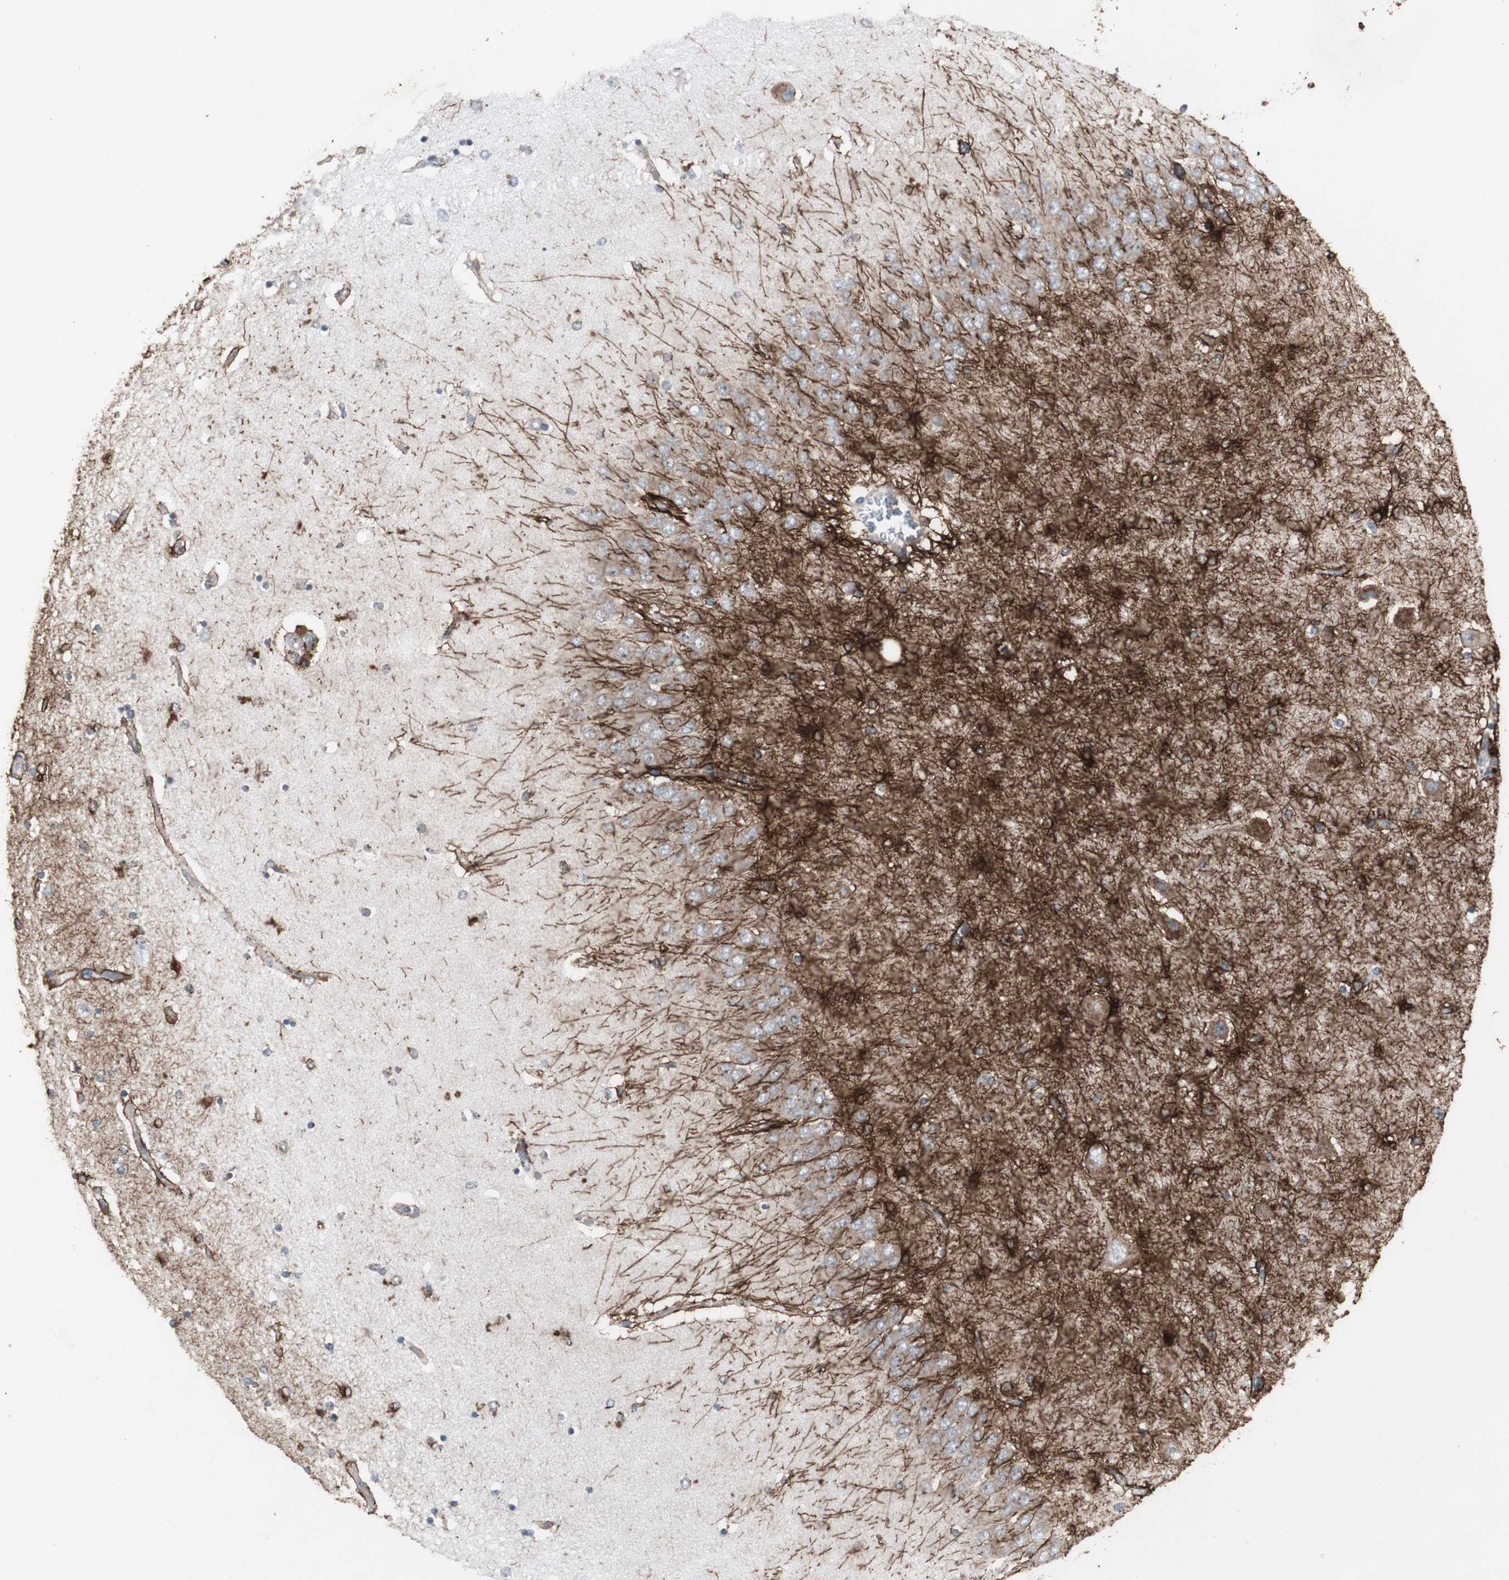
{"staining": {"intensity": "strong", "quantity": "25%-75%", "location": "cytoplasmic/membranous"}, "tissue": "hippocampus", "cell_type": "Glial cells", "image_type": "normal", "snomed": [{"axis": "morphology", "description": "Normal tissue, NOS"}, {"axis": "topography", "description": "Hippocampus"}], "caption": "DAB immunohistochemical staining of benign human hippocampus reveals strong cytoplasmic/membranous protein expression in about 25%-75% of glial cells.", "gene": "GBA1", "patient": {"sex": "female", "age": 54}}